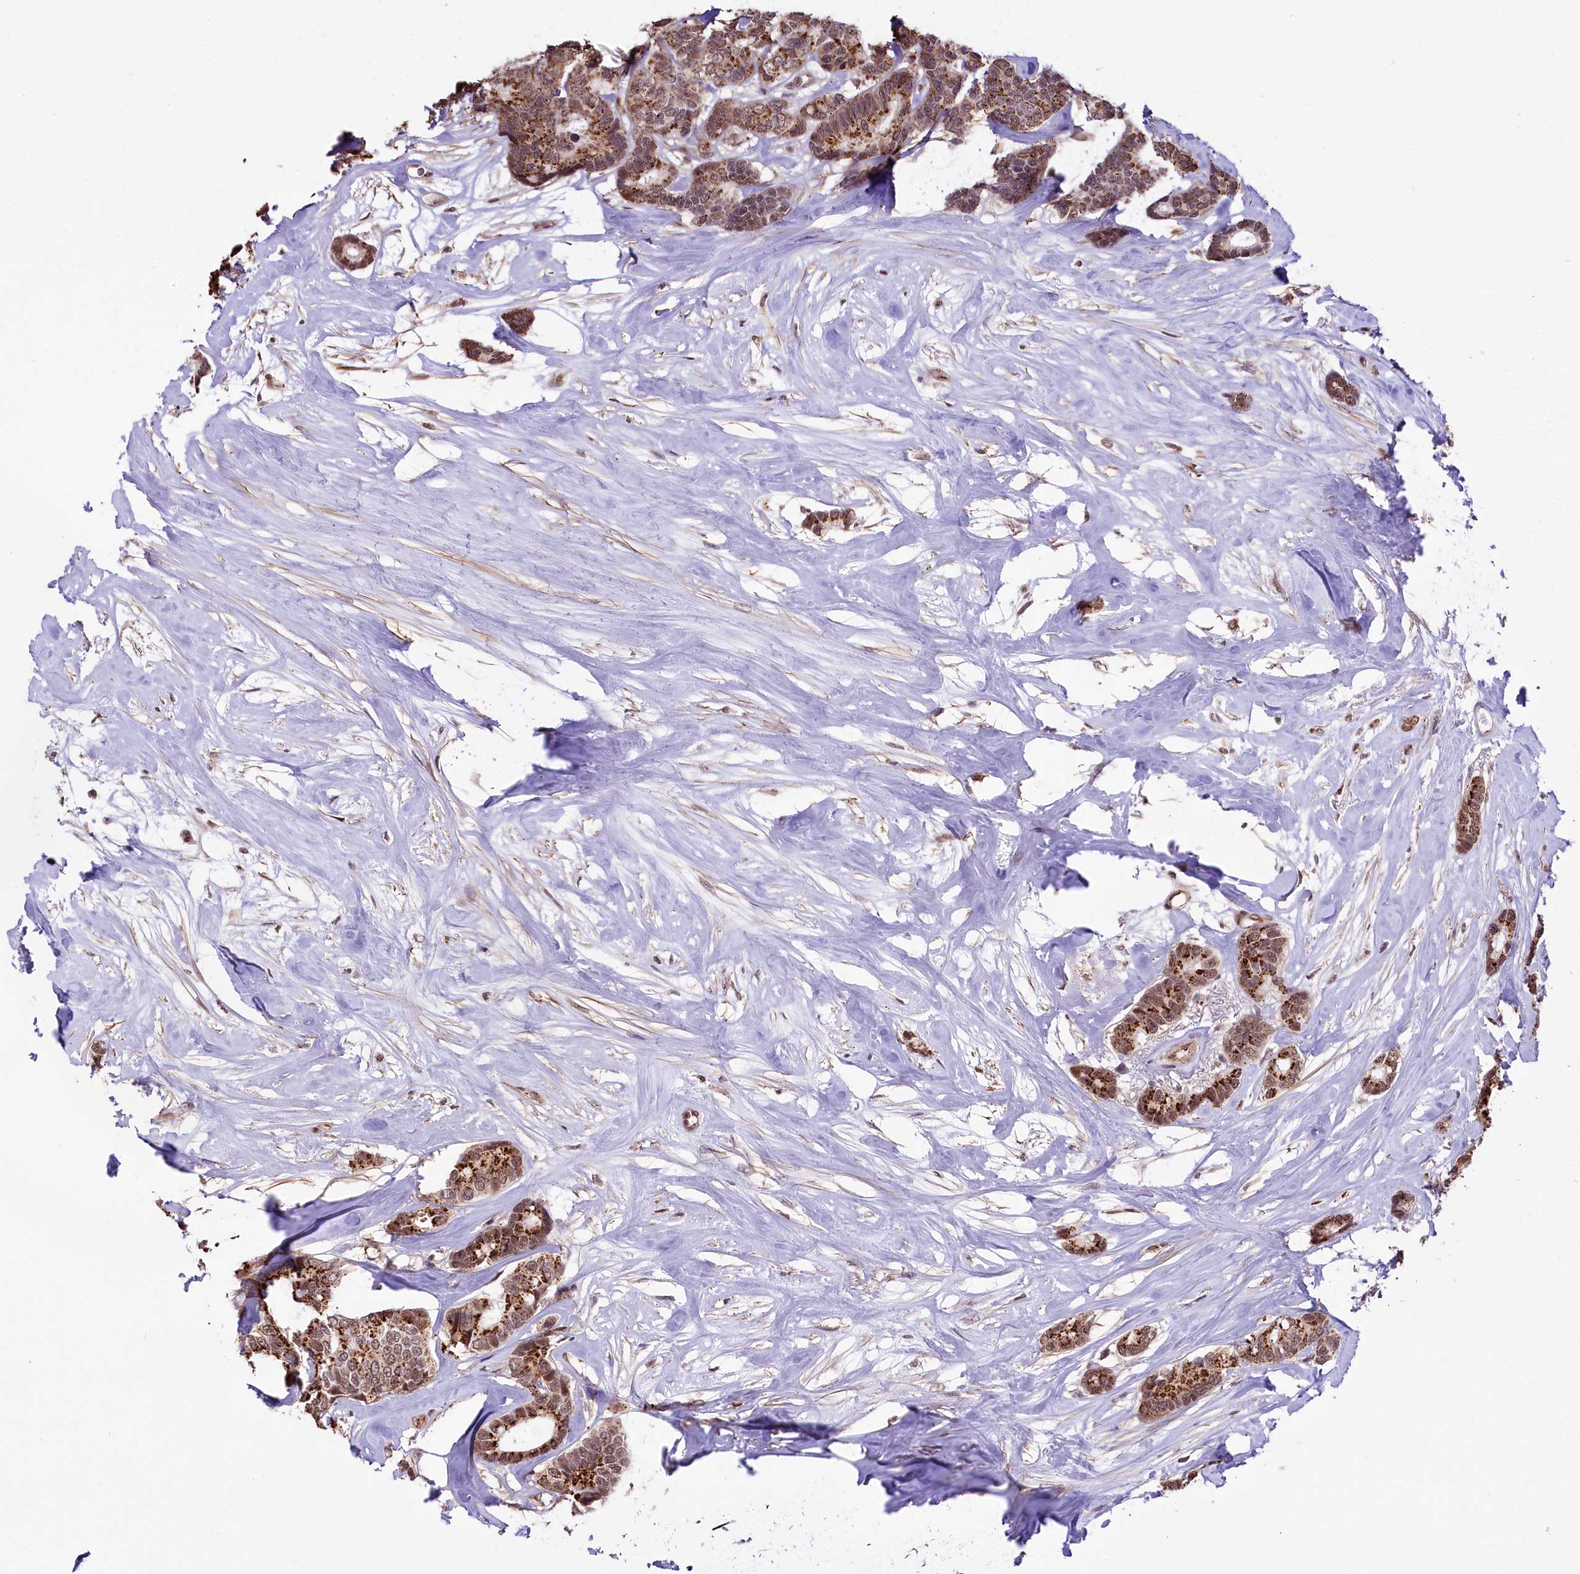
{"staining": {"intensity": "moderate", "quantity": ">75%", "location": "cytoplasmic/membranous,nuclear"}, "tissue": "breast cancer", "cell_type": "Tumor cells", "image_type": "cancer", "snomed": [{"axis": "morphology", "description": "Duct carcinoma"}, {"axis": "topography", "description": "Breast"}], "caption": "IHC of human breast infiltrating ductal carcinoma displays medium levels of moderate cytoplasmic/membranous and nuclear positivity in about >75% of tumor cells.", "gene": "MRPL54", "patient": {"sex": "female", "age": 87}}